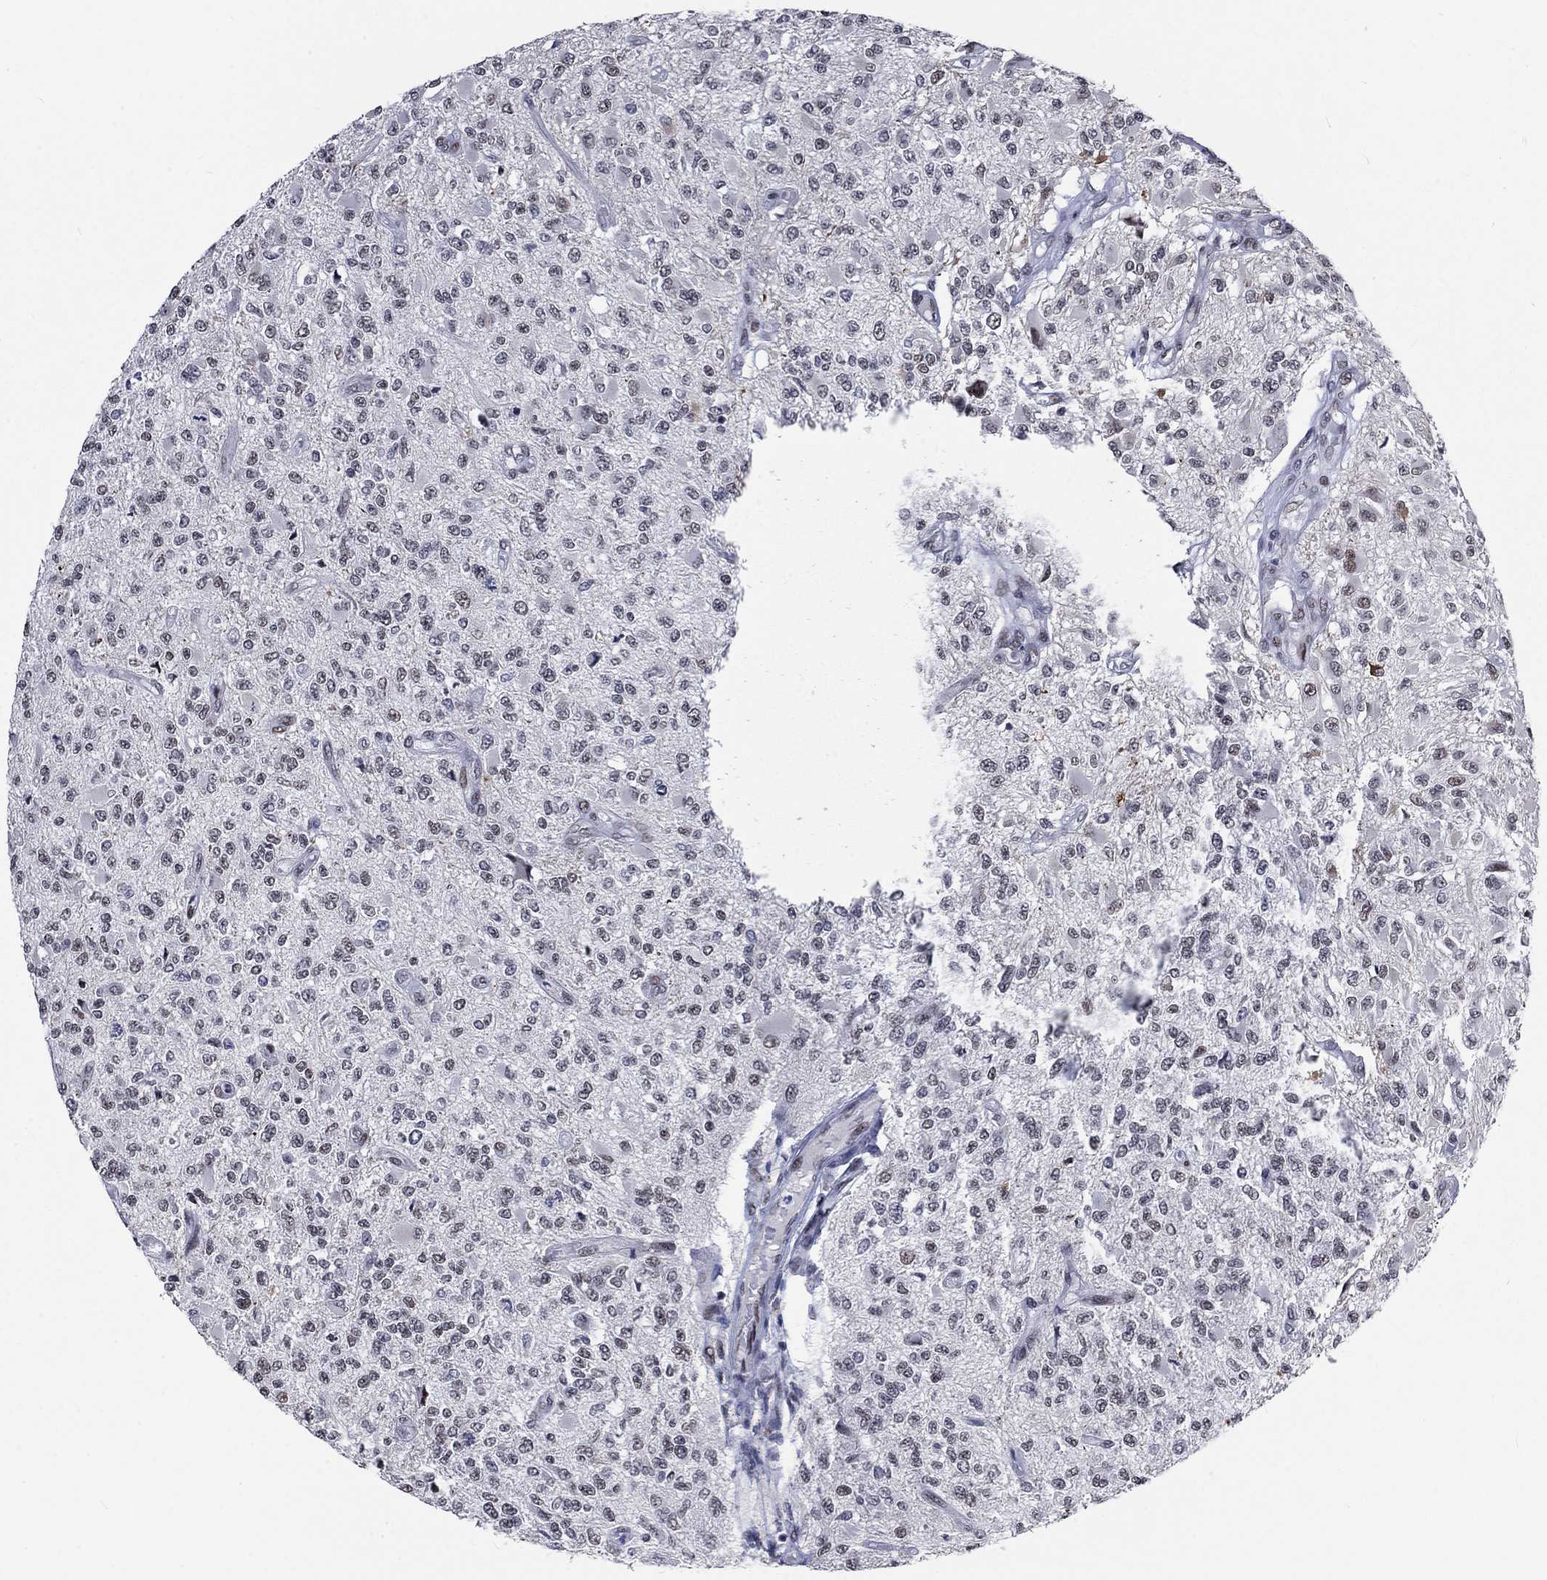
{"staining": {"intensity": "negative", "quantity": "none", "location": "none"}, "tissue": "glioma", "cell_type": "Tumor cells", "image_type": "cancer", "snomed": [{"axis": "morphology", "description": "Glioma, malignant, High grade"}, {"axis": "topography", "description": "Brain"}], "caption": "Tumor cells show no significant expression in glioma.", "gene": "HCFC1", "patient": {"sex": "female", "age": 63}}